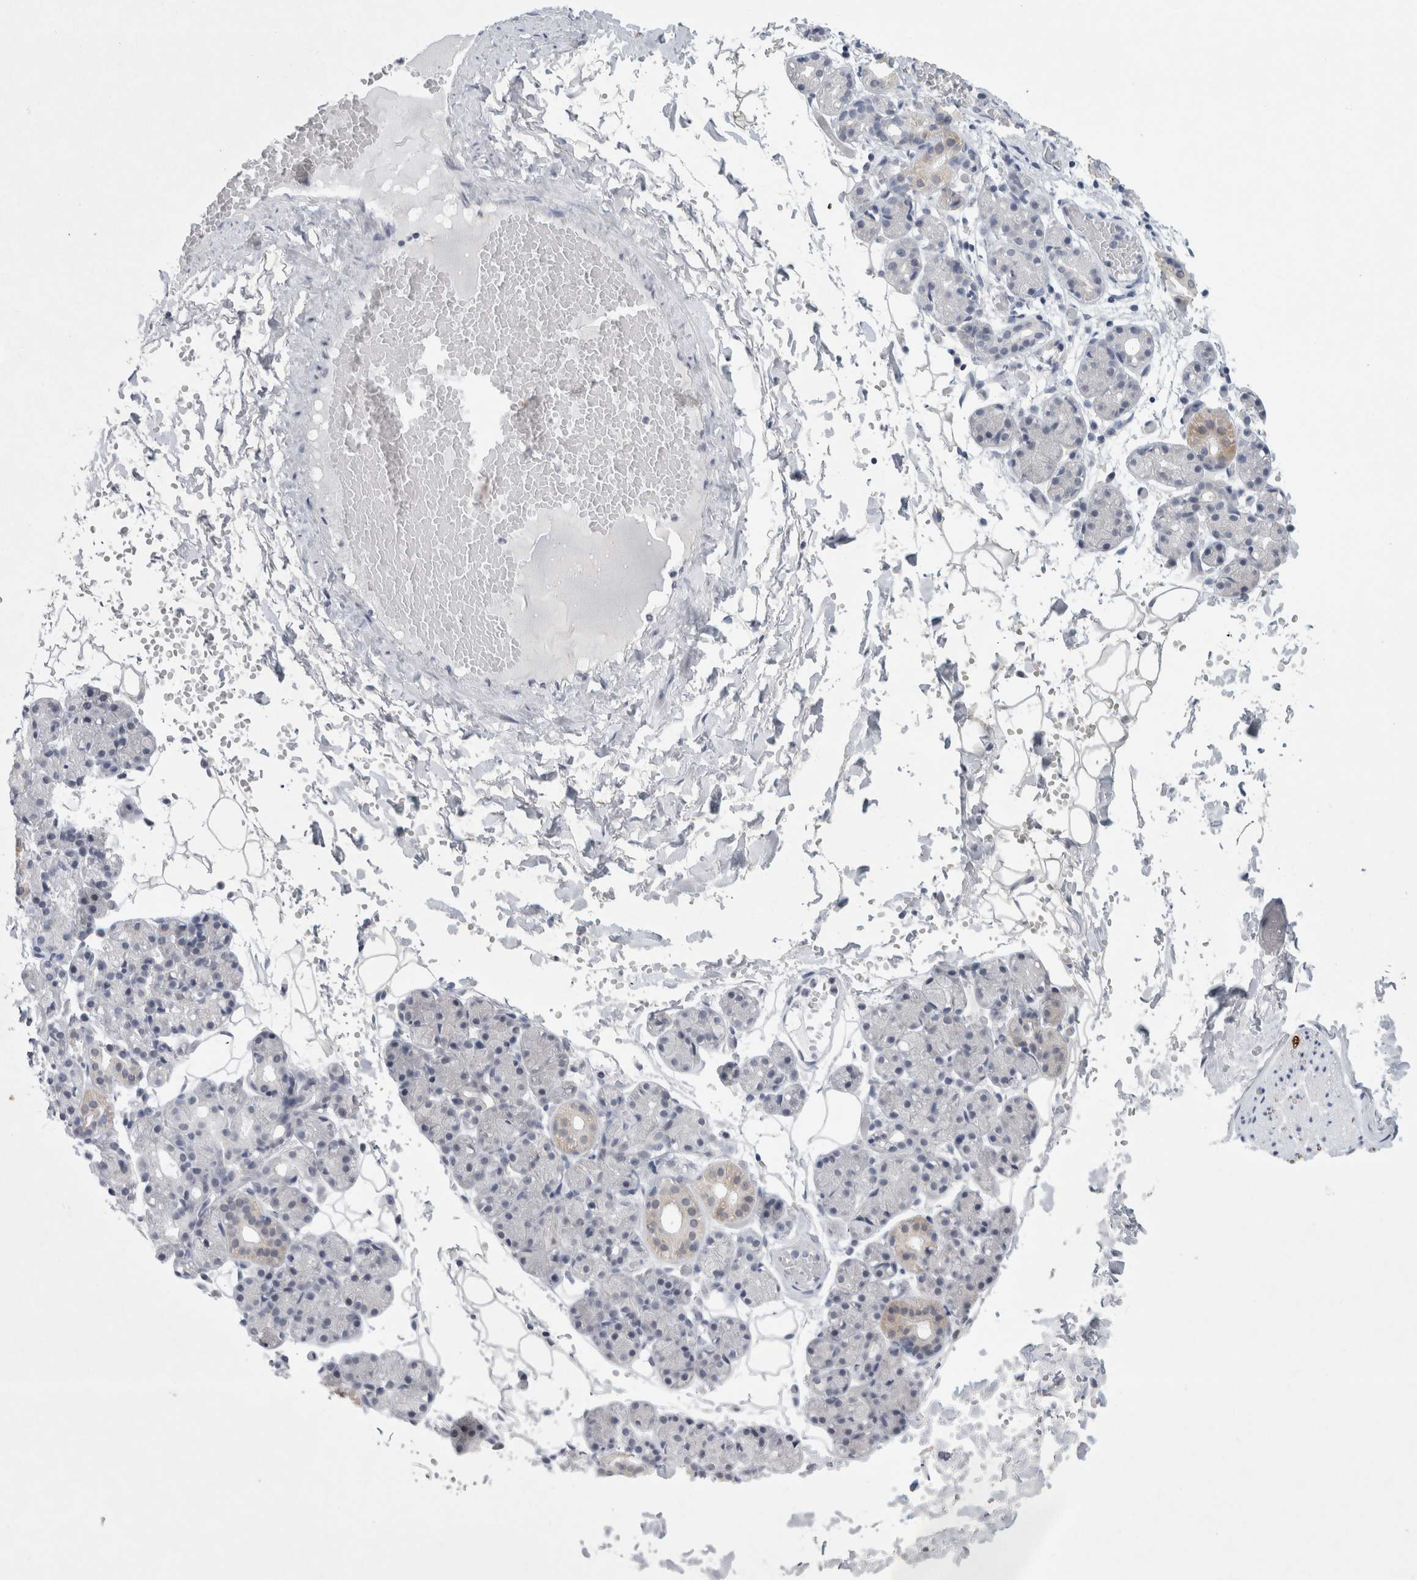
{"staining": {"intensity": "weak", "quantity": "<25%", "location": "cytoplasmic/membranous"}, "tissue": "salivary gland", "cell_type": "Glandular cells", "image_type": "normal", "snomed": [{"axis": "morphology", "description": "Normal tissue, NOS"}, {"axis": "topography", "description": "Salivary gland"}], "caption": "Photomicrograph shows no protein expression in glandular cells of unremarkable salivary gland. (Brightfield microscopy of DAB (3,3'-diaminobenzidine) immunohistochemistry (IHC) at high magnification).", "gene": "NIPA1", "patient": {"sex": "male", "age": 63}}